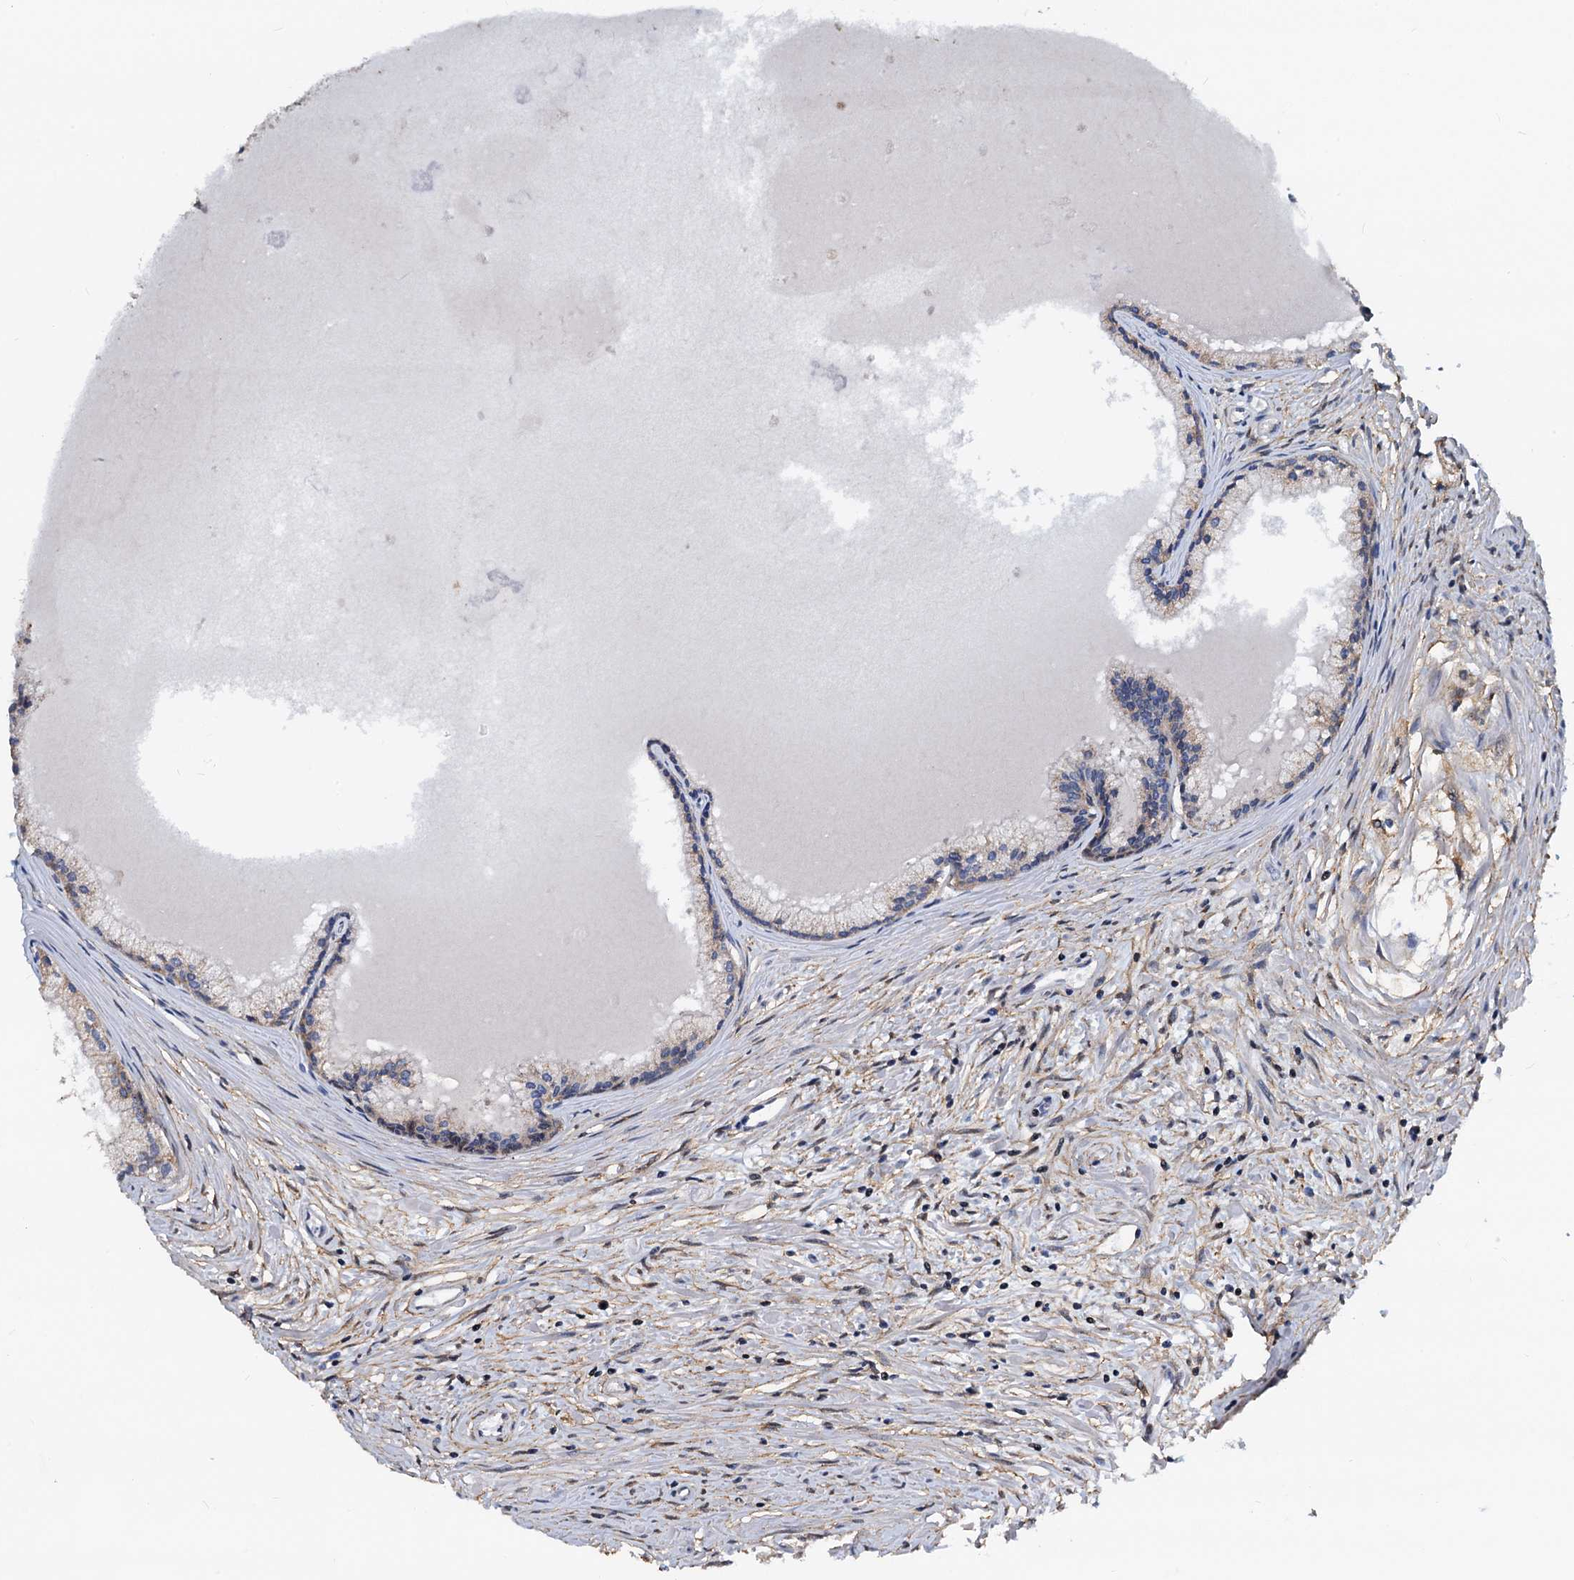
{"staining": {"intensity": "weak", "quantity": "<25%", "location": "cytoplasmic/membranous"}, "tissue": "prostate cancer", "cell_type": "Tumor cells", "image_type": "cancer", "snomed": [{"axis": "morphology", "description": "Adenocarcinoma, High grade"}, {"axis": "topography", "description": "Prostate"}], "caption": "This is a micrograph of immunohistochemistry staining of high-grade adenocarcinoma (prostate), which shows no positivity in tumor cells.", "gene": "PTGES3", "patient": {"sex": "male", "age": 68}}